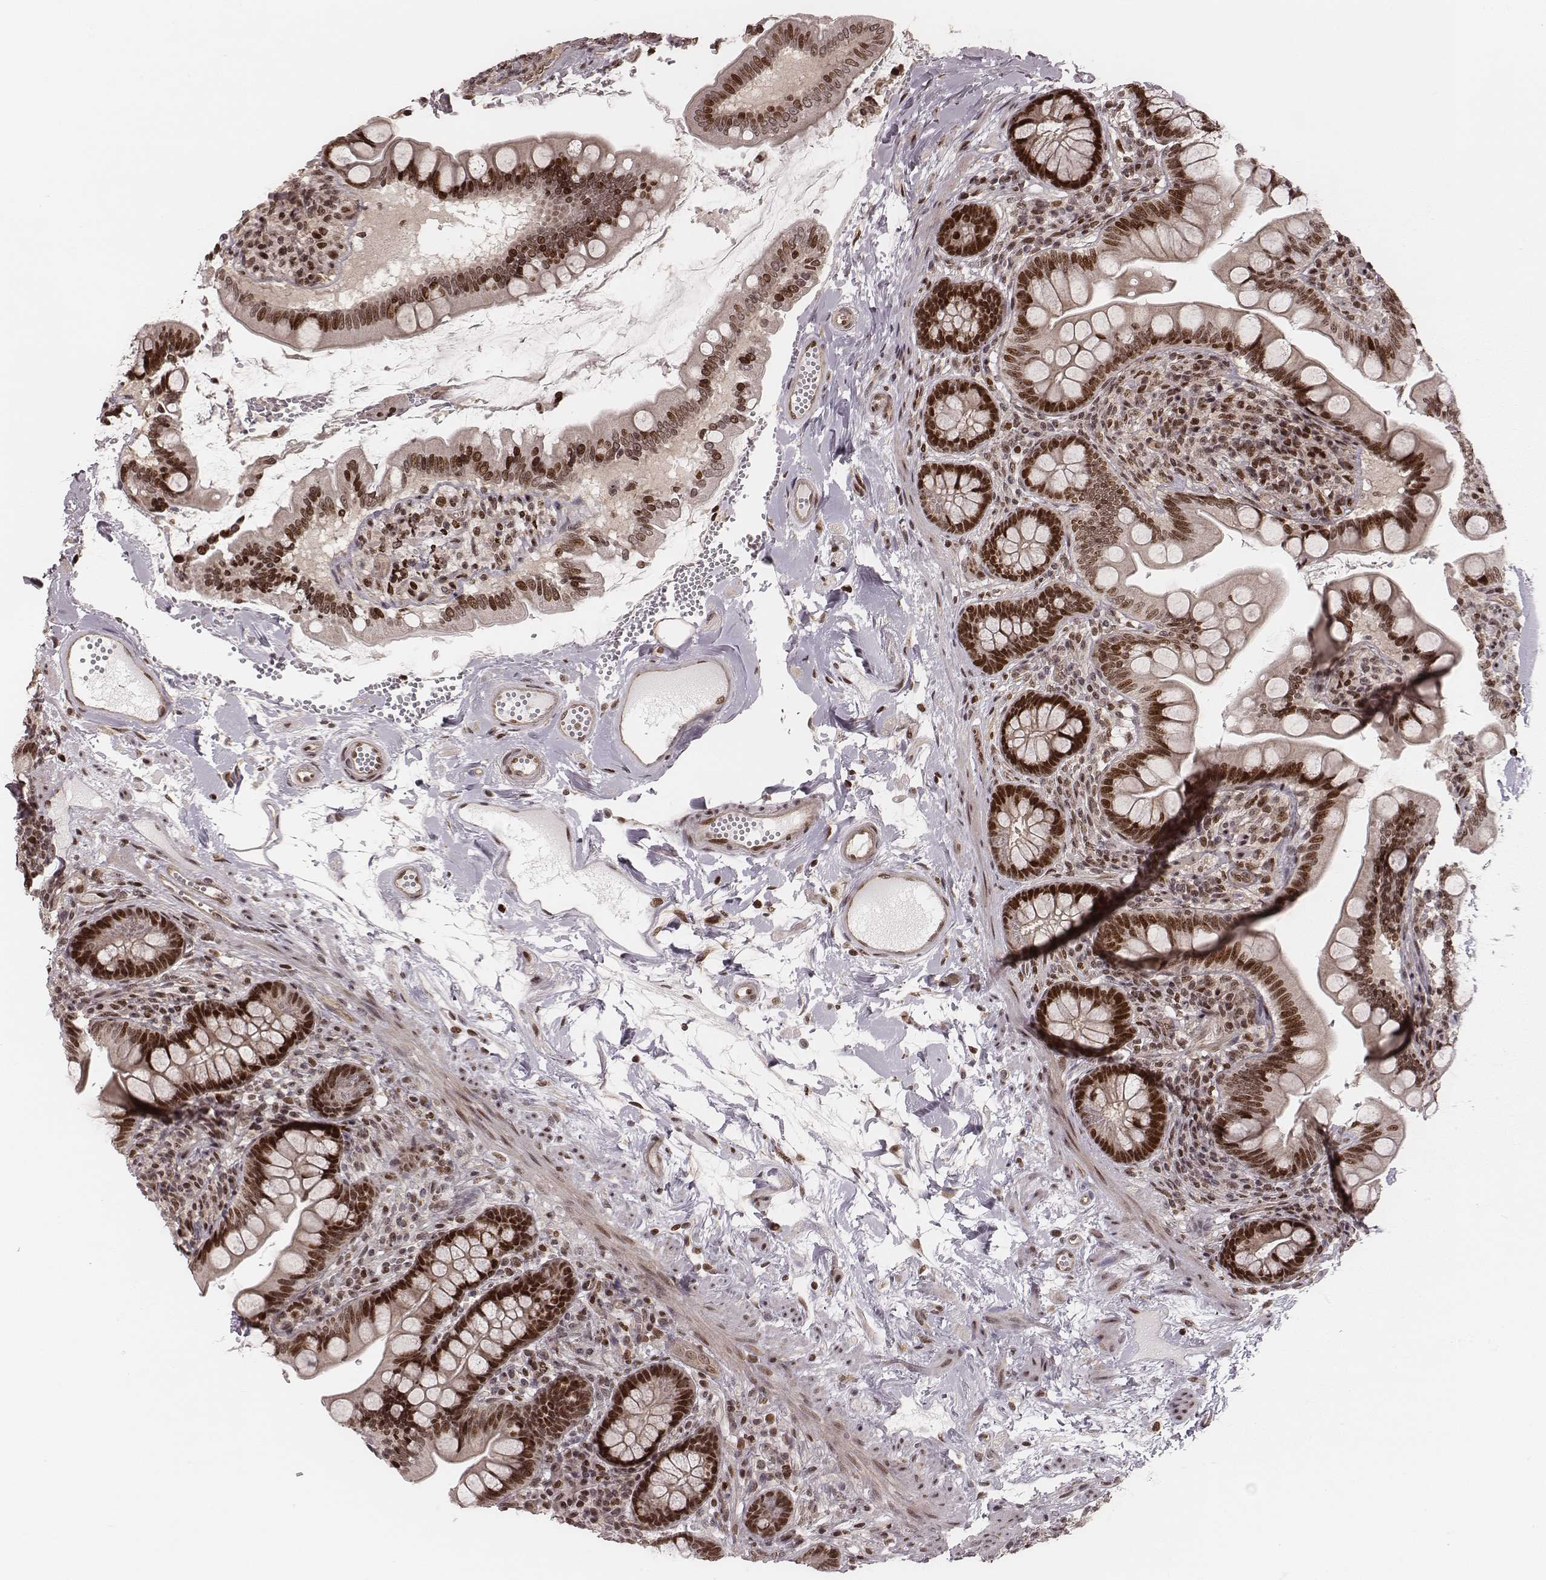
{"staining": {"intensity": "moderate", "quantity": ">75%", "location": "cytoplasmic/membranous,nuclear"}, "tissue": "small intestine", "cell_type": "Glandular cells", "image_type": "normal", "snomed": [{"axis": "morphology", "description": "Normal tissue, NOS"}, {"axis": "topography", "description": "Small intestine"}], "caption": "Immunohistochemical staining of unremarkable small intestine displays moderate cytoplasmic/membranous,nuclear protein staining in about >75% of glandular cells. The staining was performed using DAB, with brown indicating positive protein expression. Nuclei are stained blue with hematoxylin.", "gene": "VRK3", "patient": {"sex": "female", "age": 56}}